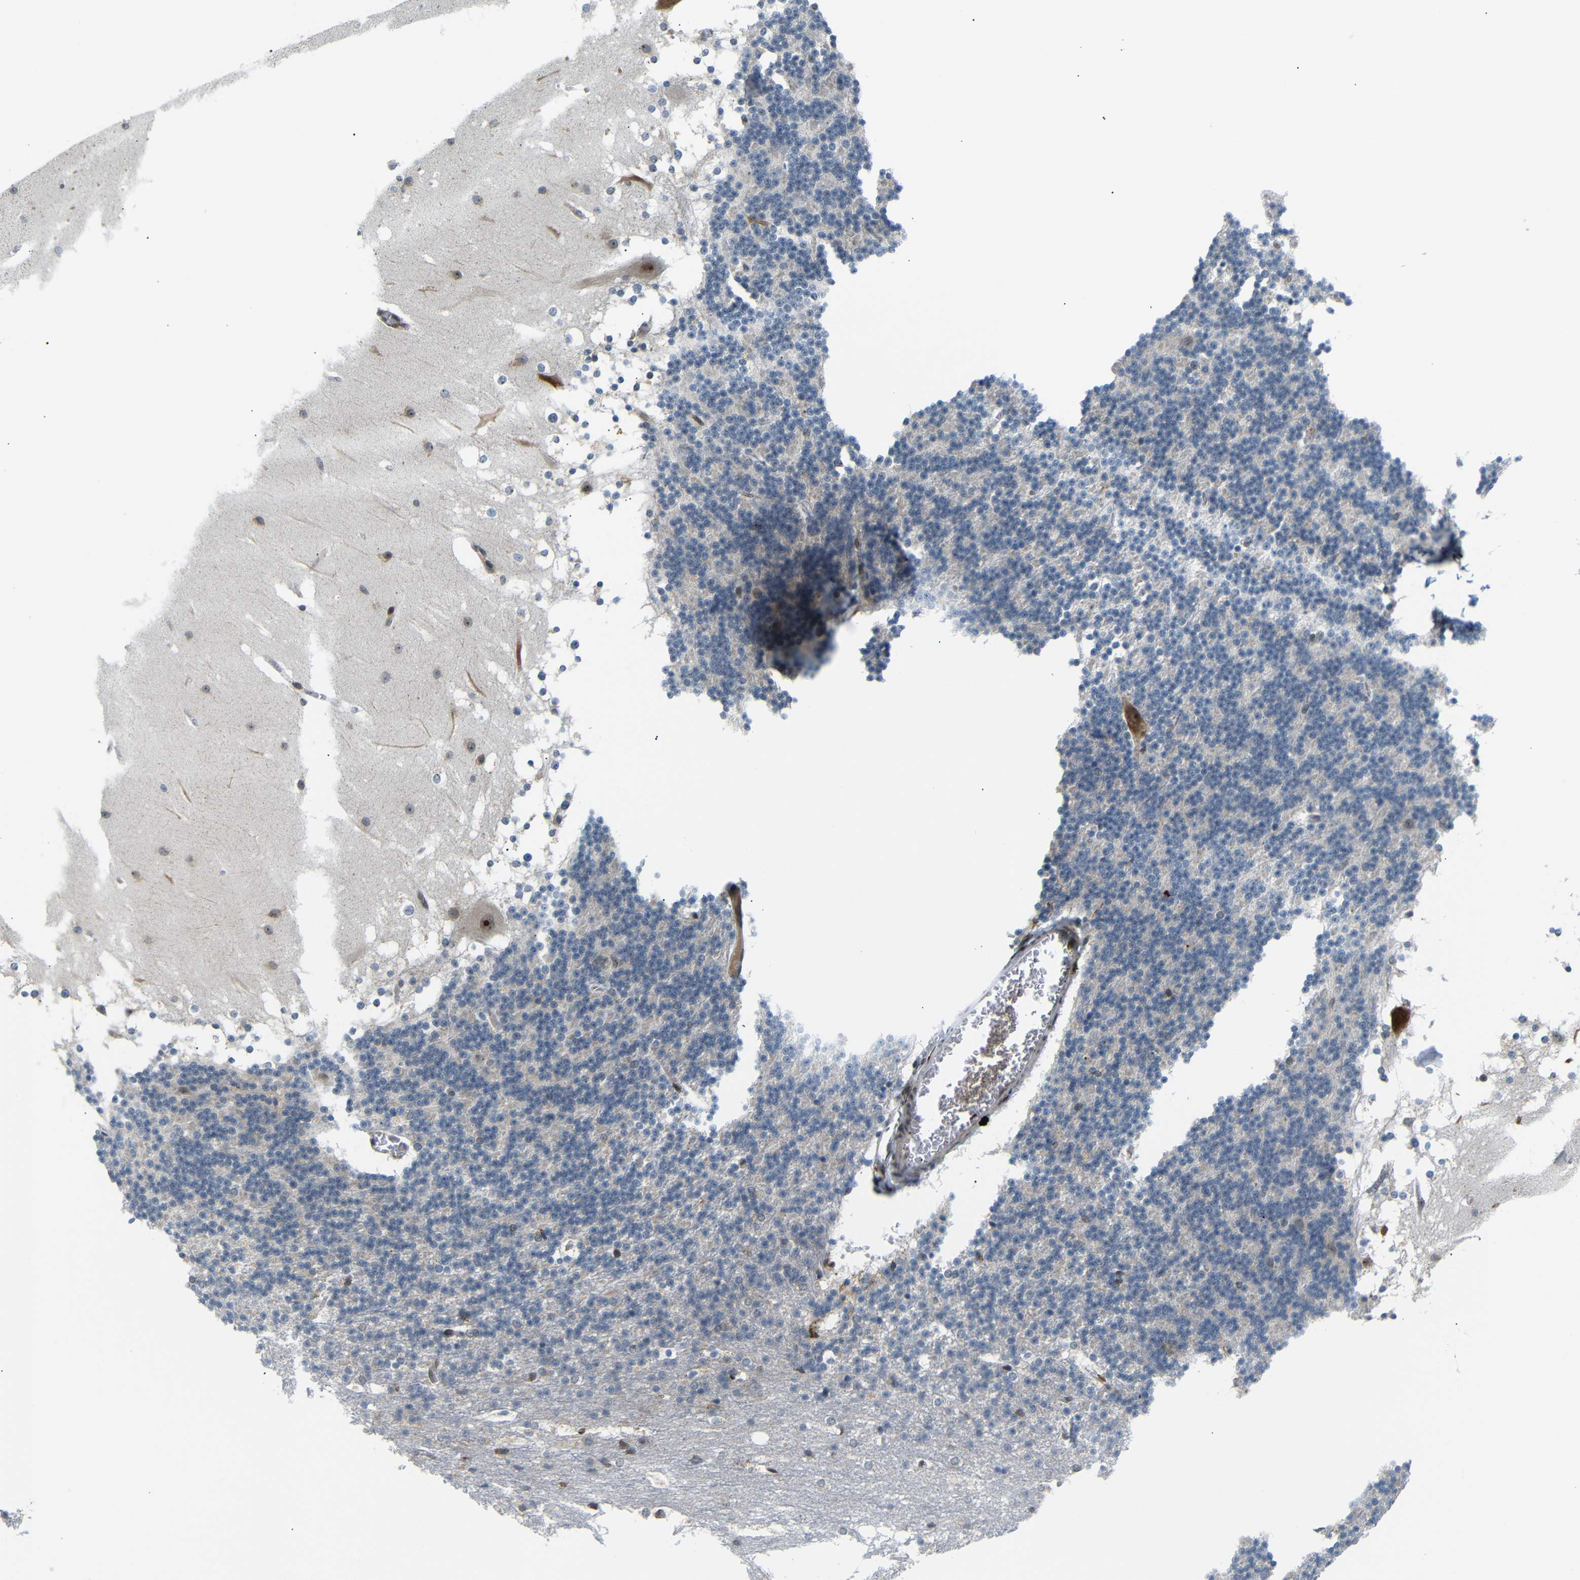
{"staining": {"intensity": "negative", "quantity": "none", "location": "none"}, "tissue": "cerebellum", "cell_type": "Cells in granular layer", "image_type": "normal", "snomed": [{"axis": "morphology", "description": "Normal tissue, NOS"}, {"axis": "topography", "description": "Cerebellum"}], "caption": "IHC of normal human cerebellum displays no positivity in cells in granular layer.", "gene": "SPCS2", "patient": {"sex": "female", "age": 19}}